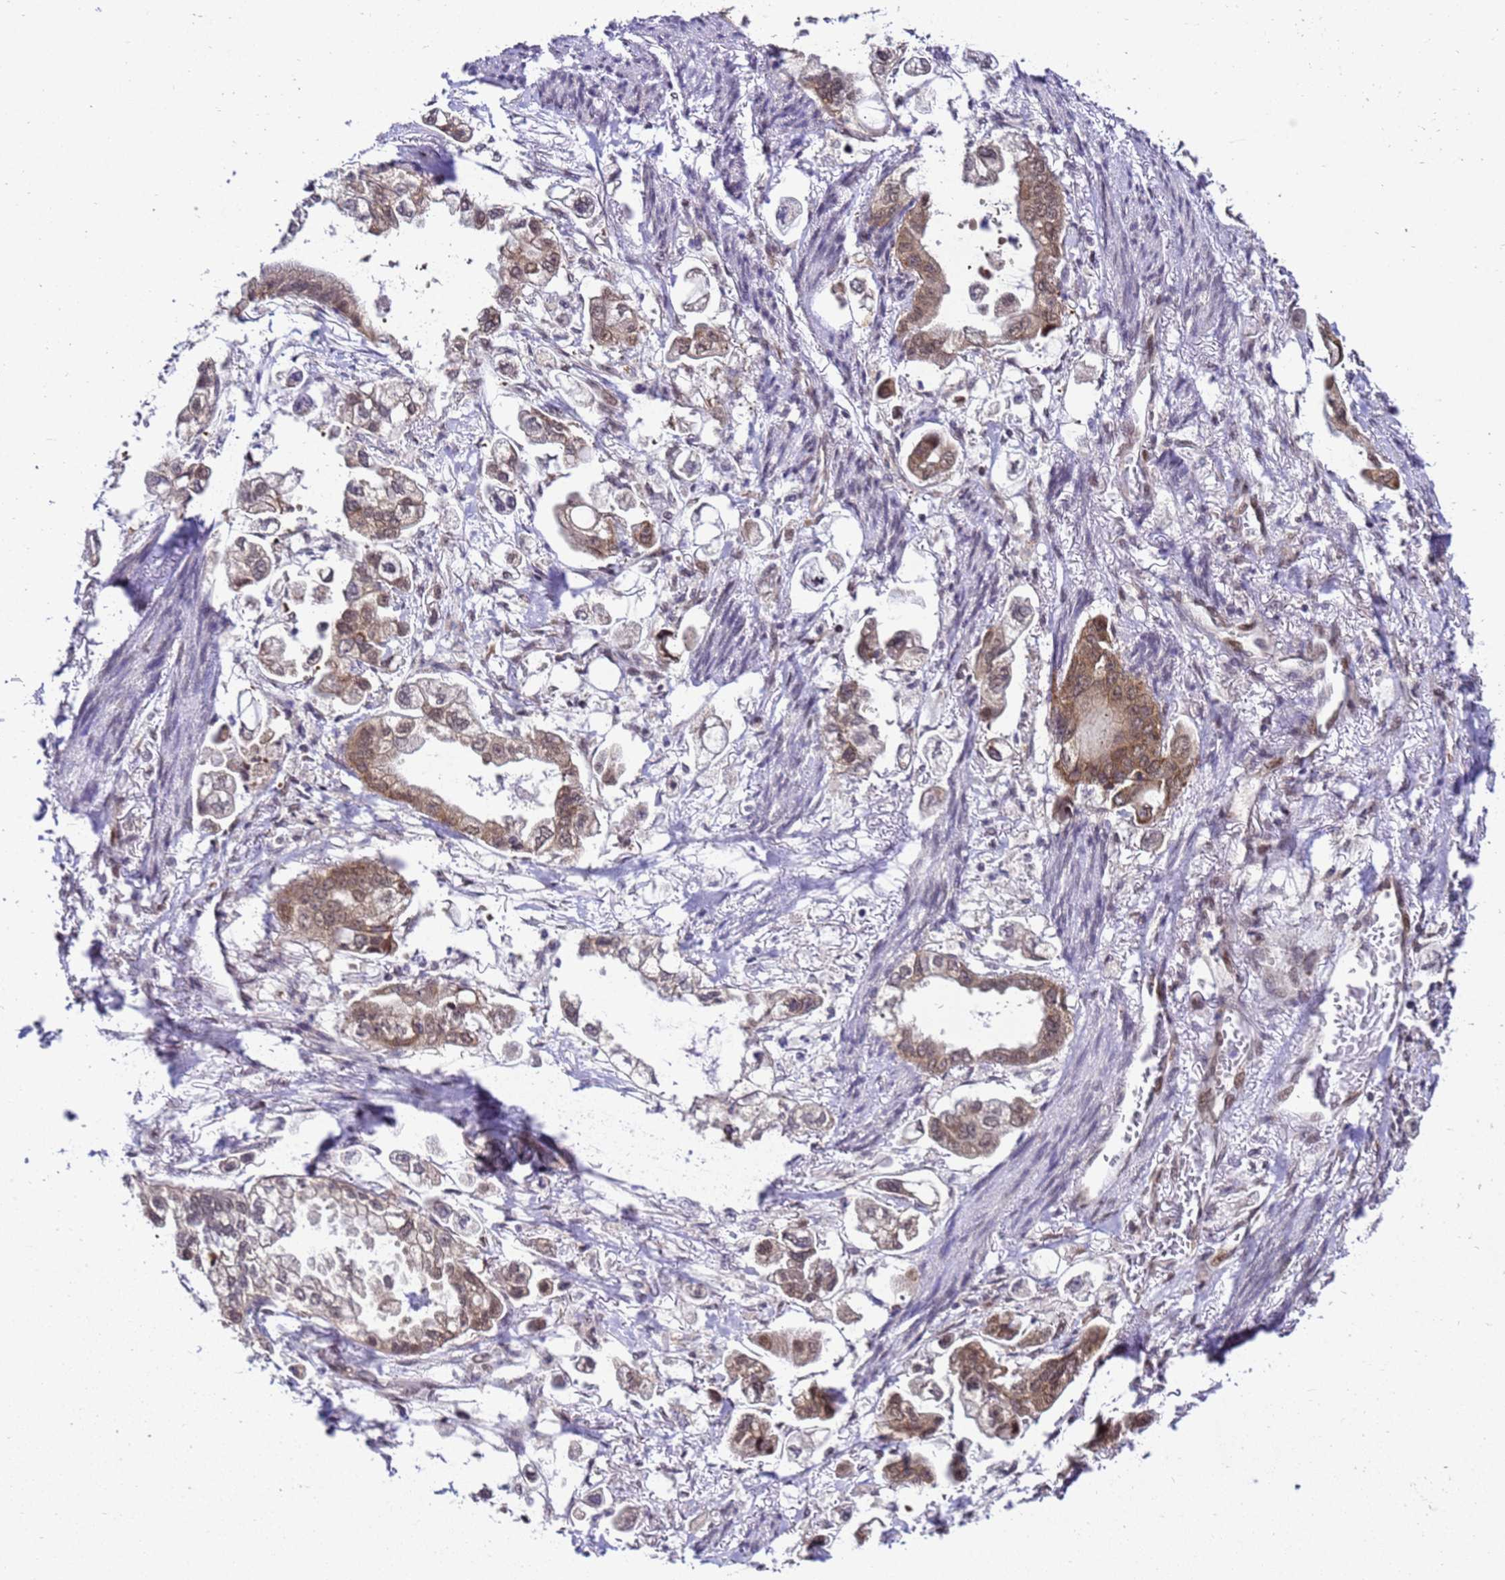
{"staining": {"intensity": "weak", "quantity": ">75%", "location": "cytoplasmic/membranous"}, "tissue": "stomach cancer", "cell_type": "Tumor cells", "image_type": "cancer", "snomed": [{"axis": "morphology", "description": "Adenocarcinoma, NOS"}, {"axis": "topography", "description": "Stomach"}], "caption": "A micrograph showing weak cytoplasmic/membranous staining in approximately >75% of tumor cells in stomach cancer (adenocarcinoma), as visualized by brown immunohistochemical staining.", "gene": "SMN1", "patient": {"sex": "male", "age": 62}}